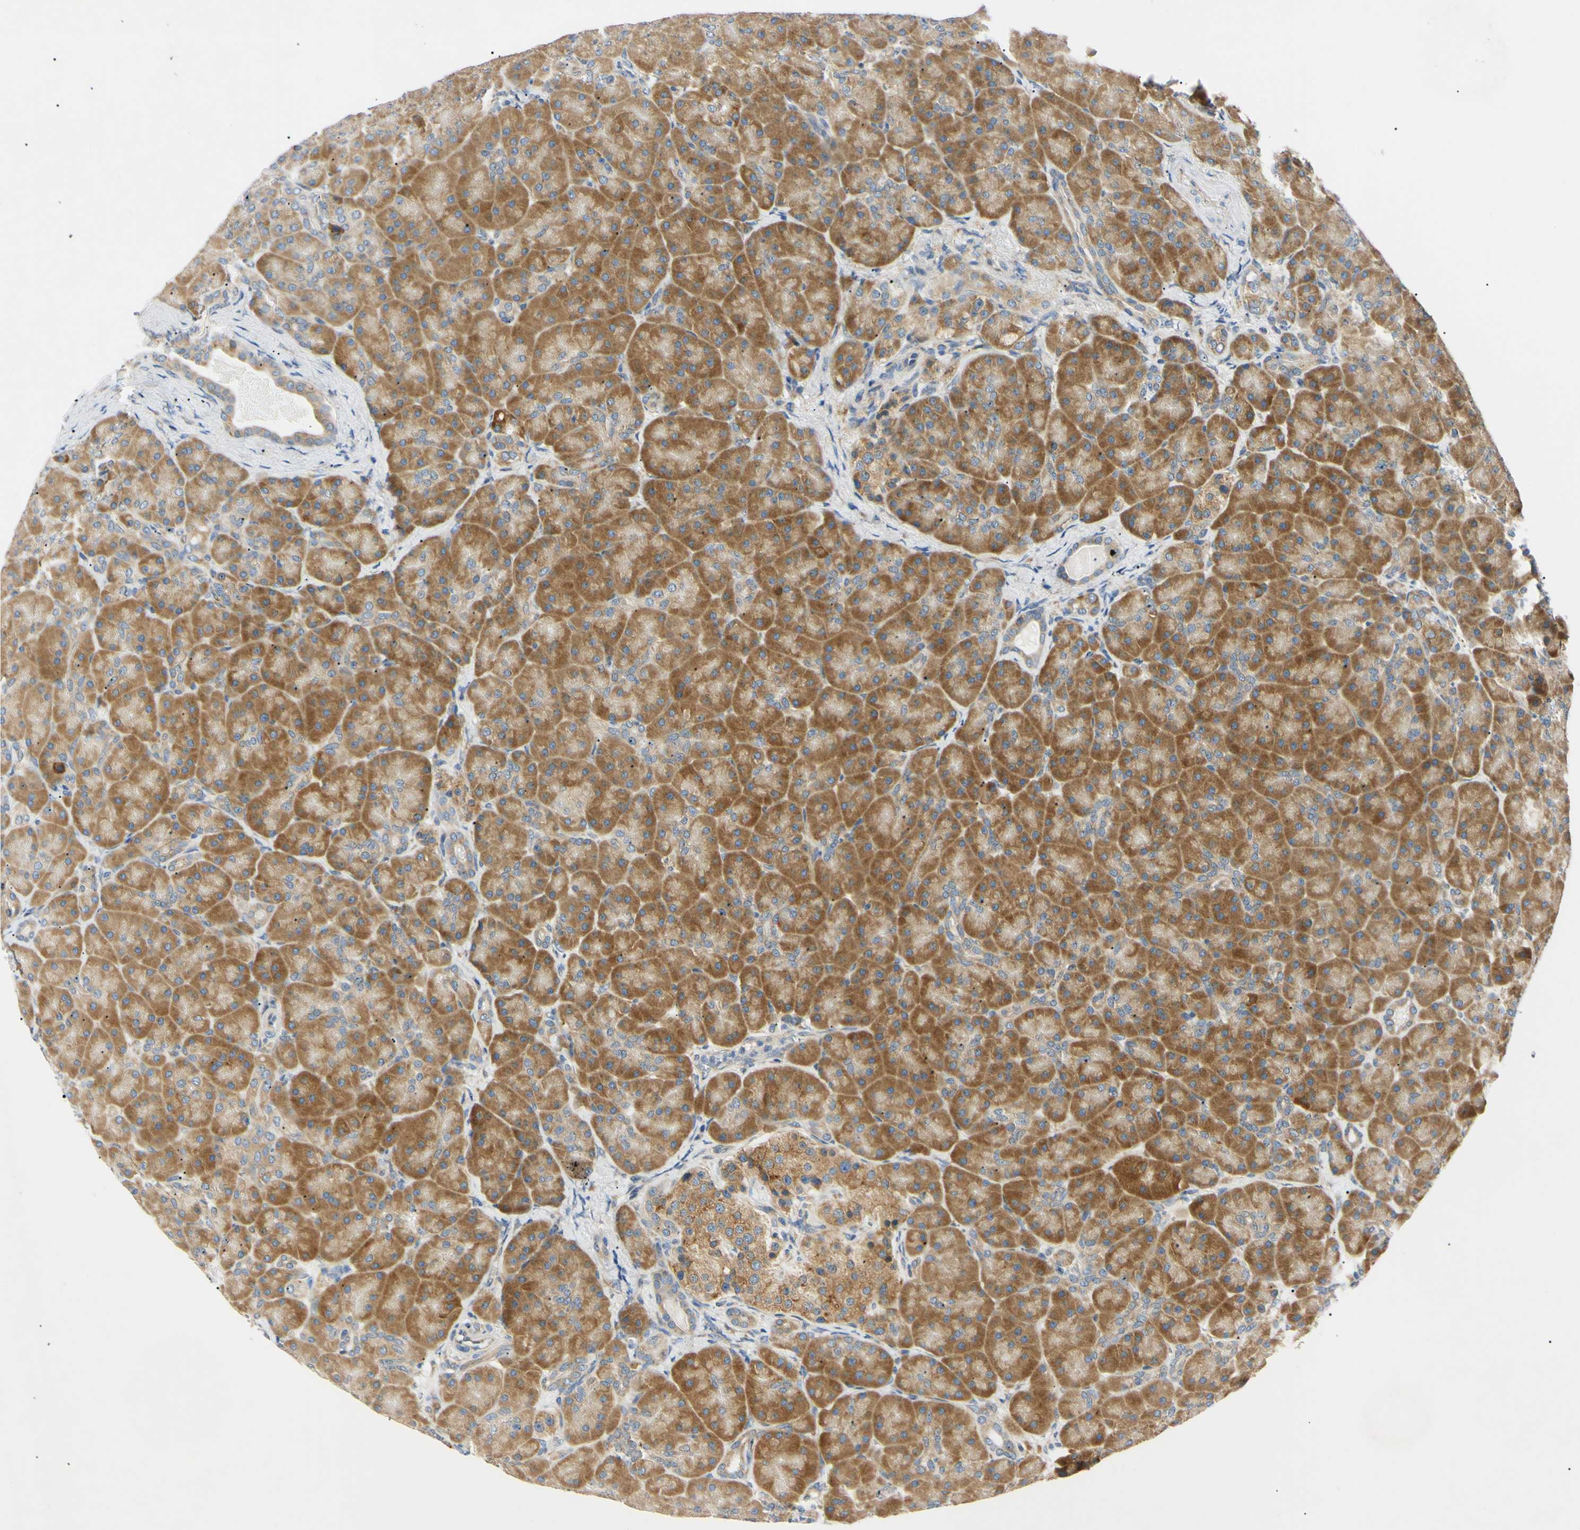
{"staining": {"intensity": "moderate", "quantity": ">75%", "location": "cytoplasmic/membranous"}, "tissue": "pancreas", "cell_type": "Exocrine glandular cells", "image_type": "normal", "snomed": [{"axis": "morphology", "description": "Normal tissue, NOS"}, {"axis": "topography", "description": "Pancreas"}], "caption": "High-magnification brightfield microscopy of unremarkable pancreas stained with DAB (3,3'-diaminobenzidine) (brown) and counterstained with hematoxylin (blue). exocrine glandular cells exhibit moderate cytoplasmic/membranous expression is seen in approximately>75% of cells. (Stains: DAB in brown, nuclei in blue, Microscopy: brightfield microscopy at high magnification).", "gene": "DNAJB12", "patient": {"sex": "male", "age": 66}}